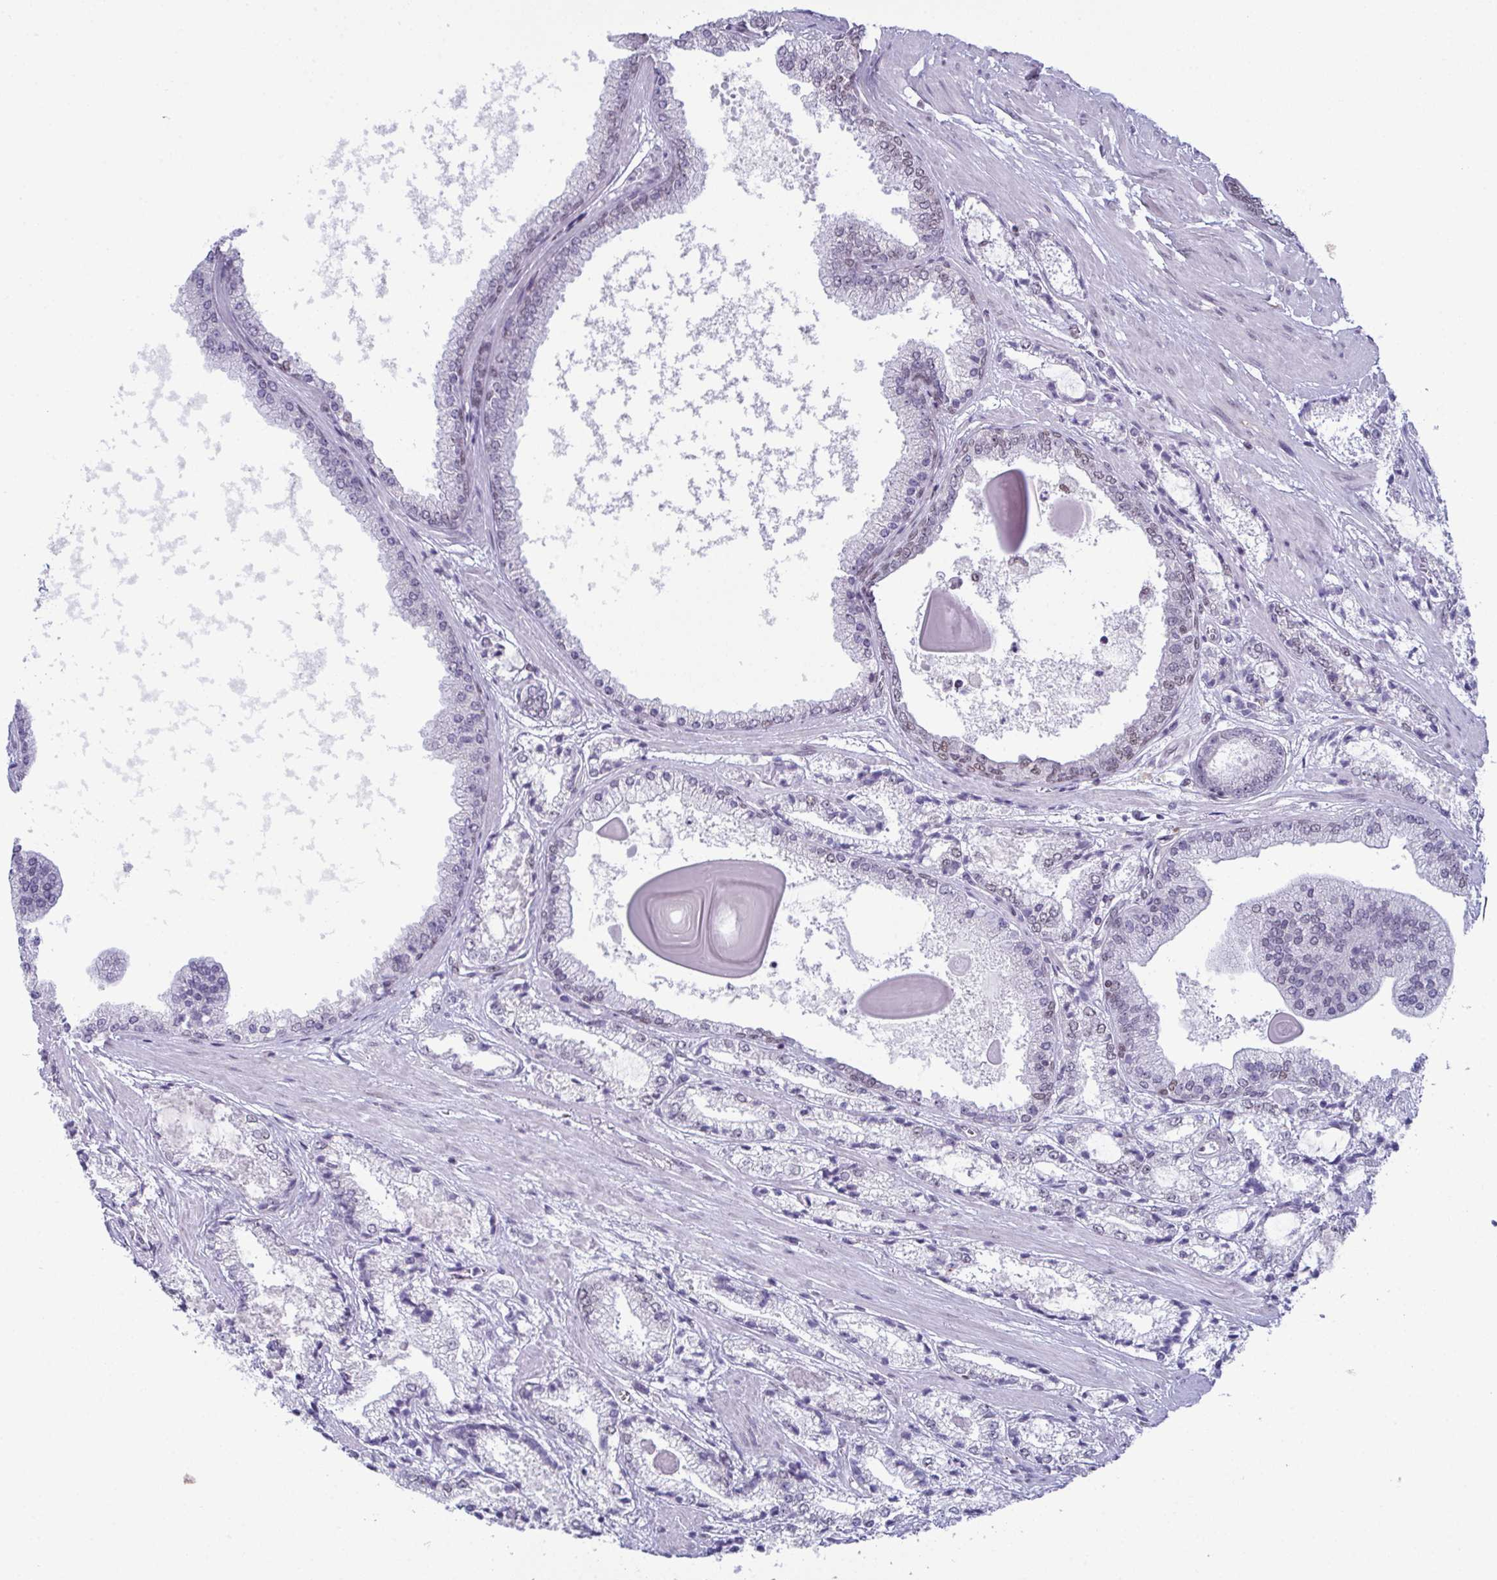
{"staining": {"intensity": "moderate", "quantity": "25%-75%", "location": "nuclear"}, "tissue": "prostate cancer", "cell_type": "Tumor cells", "image_type": "cancer", "snomed": [{"axis": "morphology", "description": "Adenocarcinoma, High grade"}, {"axis": "topography", "description": "Prostate"}], "caption": "A photomicrograph showing moderate nuclear expression in approximately 25%-75% of tumor cells in prostate cancer, as visualized by brown immunohistochemical staining.", "gene": "RBM7", "patient": {"sex": "male", "age": 64}}